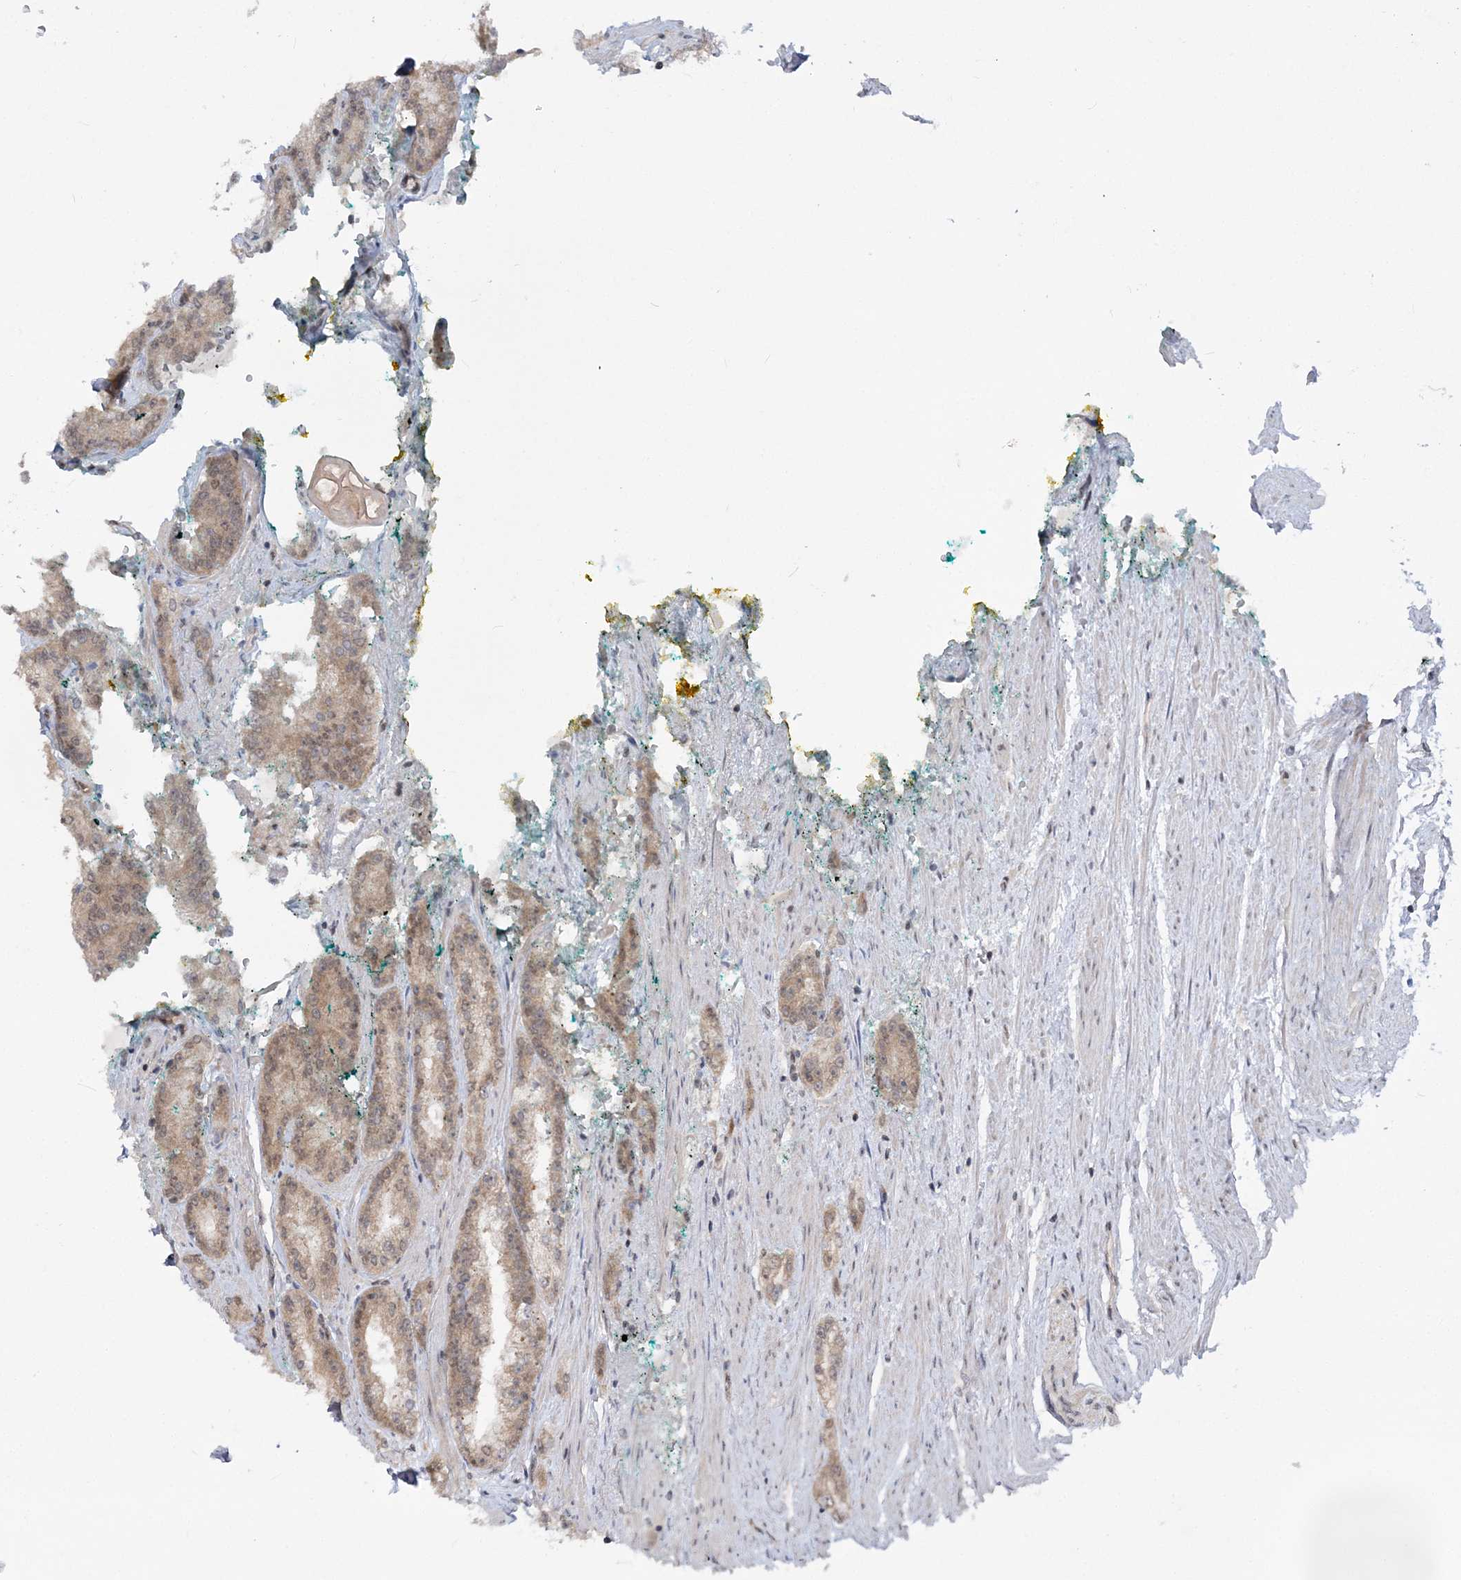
{"staining": {"intensity": "weak", "quantity": ">75%", "location": "cytoplasmic/membranous"}, "tissue": "prostate cancer", "cell_type": "Tumor cells", "image_type": "cancer", "snomed": [{"axis": "morphology", "description": "Adenocarcinoma, High grade"}, {"axis": "topography", "description": "Prostate"}], "caption": "DAB (3,3'-diaminobenzidine) immunohistochemical staining of human prostate cancer (high-grade adenocarcinoma) exhibits weak cytoplasmic/membranous protein positivity in about >75% of tumor cells.", "gene": "ZFAND6", "patient": {"sex": "male", "age": 71}}